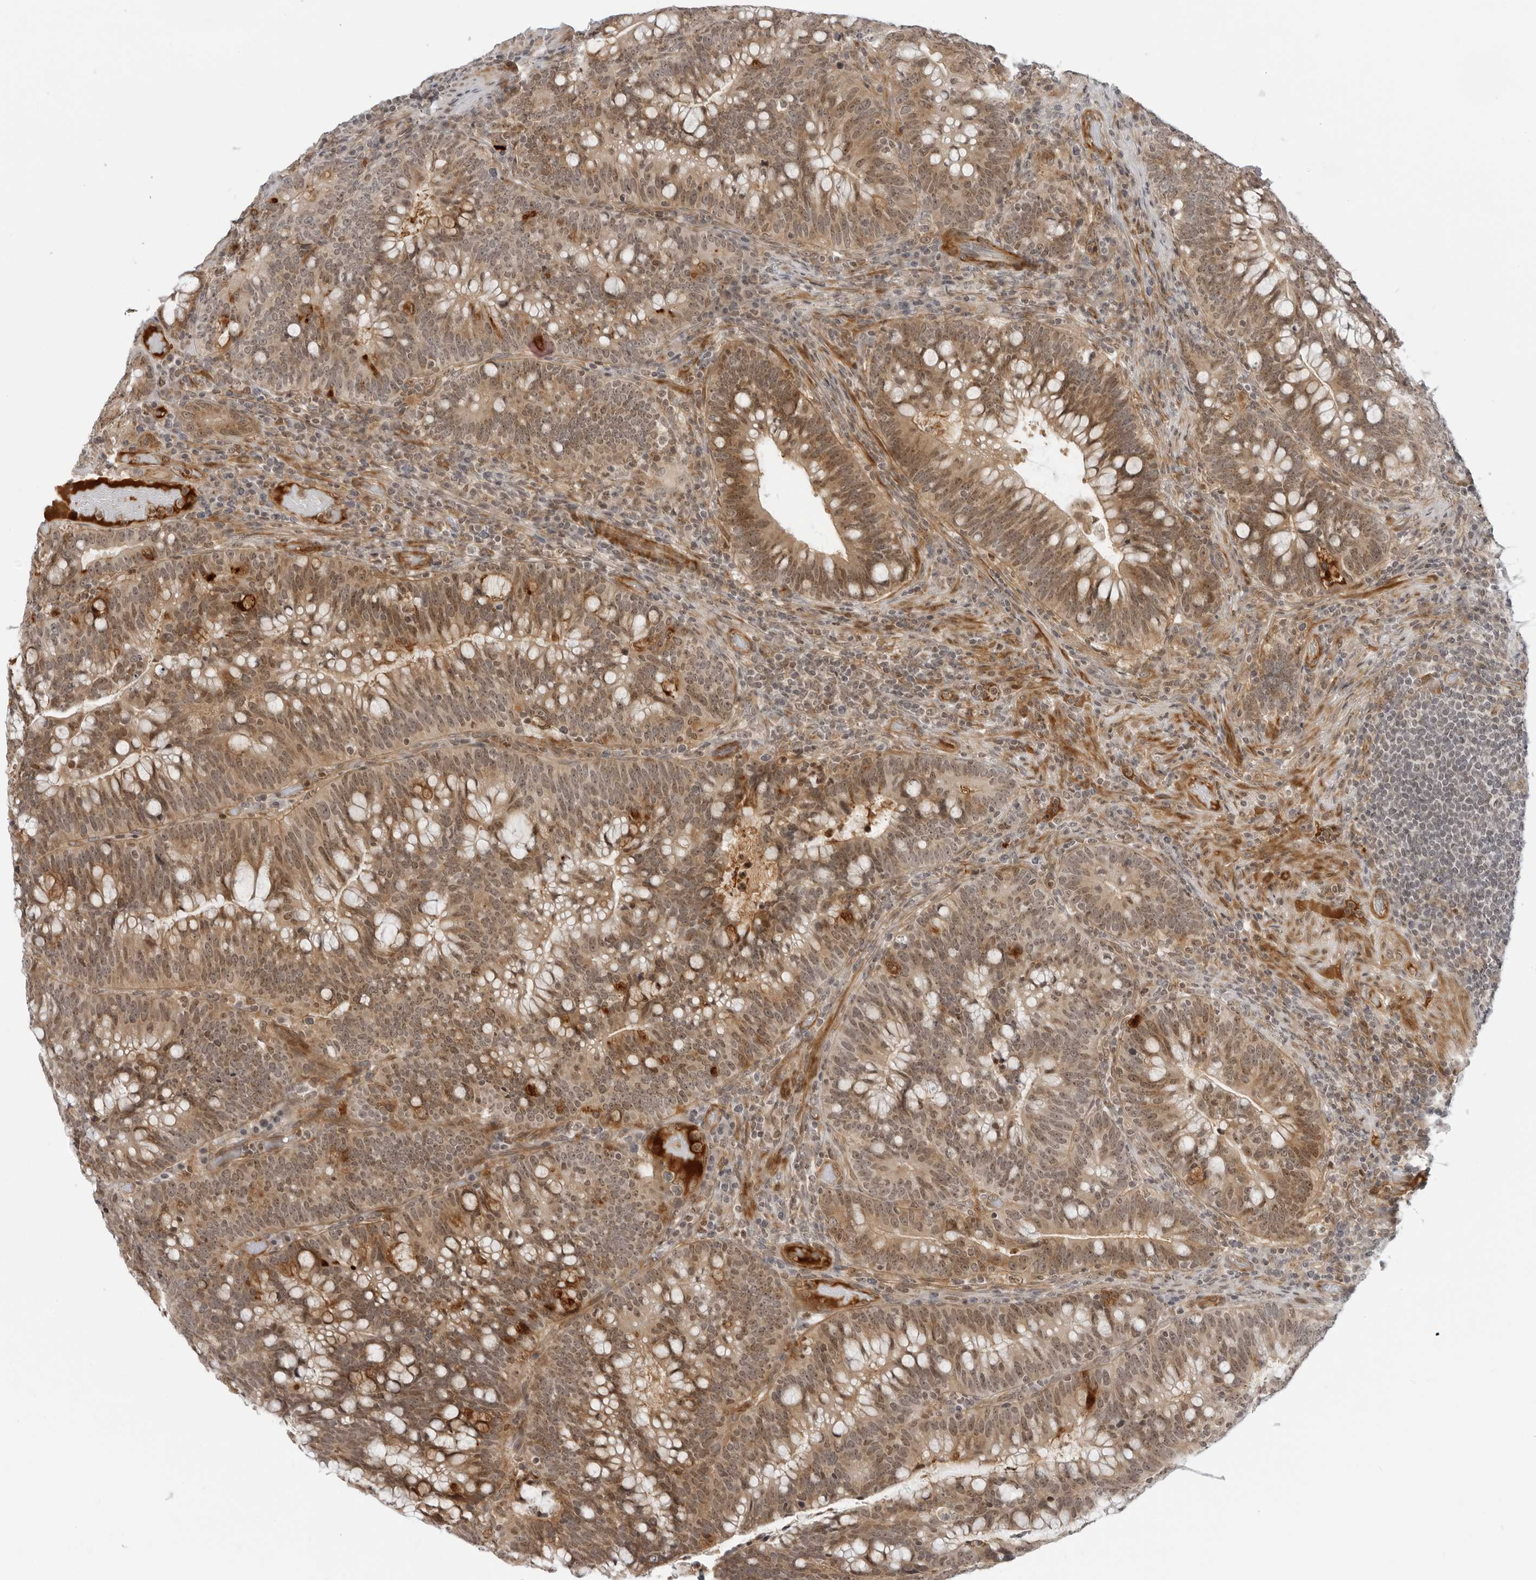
{"staining": {"intensity": "moderate", "quantity": ">75%", "location": "cytoplasmic/membranous,nuclear"}, "tissue": "colorectal cancer", "cell_type": "Tumor cells", "image_type": "cancer", "snomed": [{"axis": "morphology", "description": "Adenocarcinoma, NOS"}, {"axis": "topography", "description": "Colon"}], "caption": "Human adenocarcinoma (colorectal) stained for a protein (brown) displays moderate cytoplasmic/membranous and nuclear positive staining in approximately >75% of tumor cells.", "gene": "SUGCT", "patient": {"sex": "female", "age": 66}}